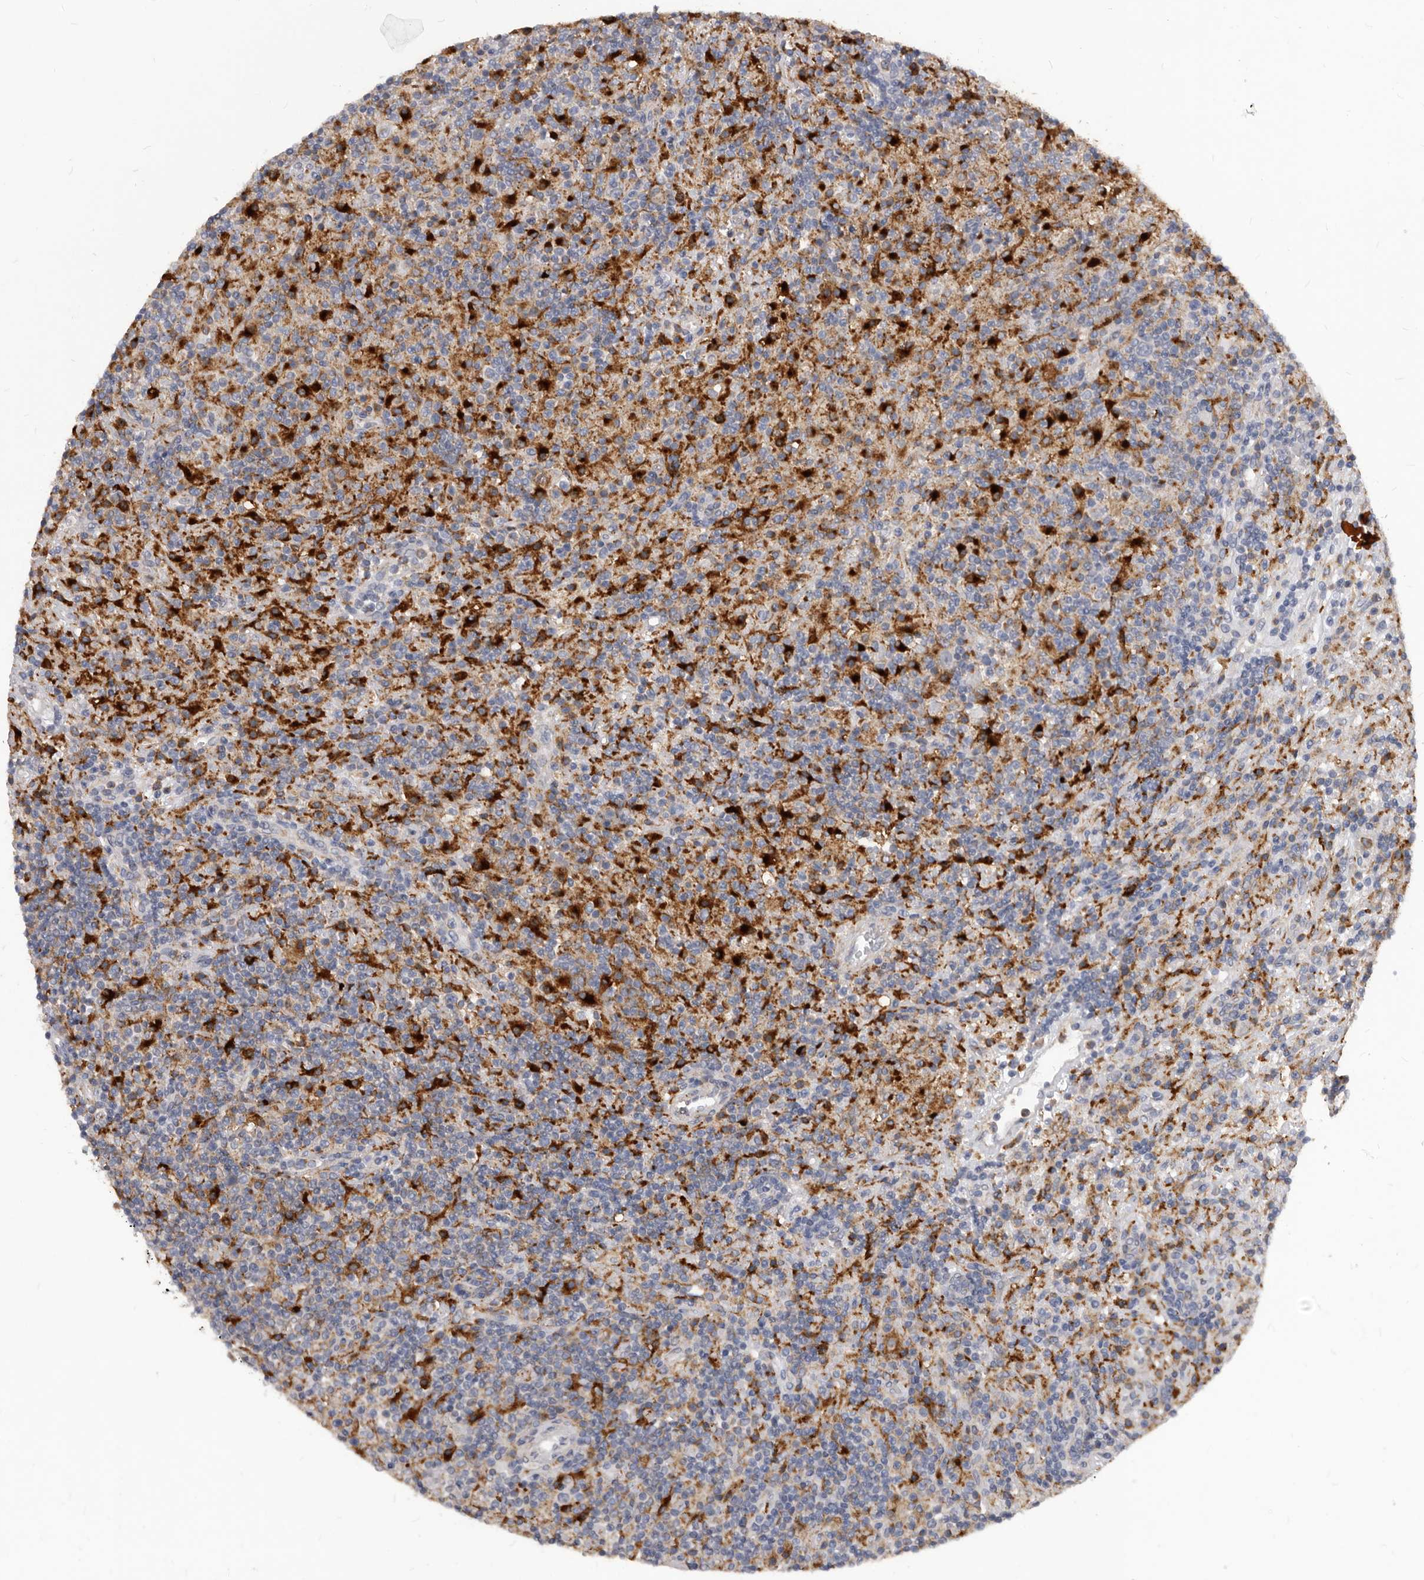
{"staining": {"intensity": "negative", "quantity": "none", "location": "none"}, "tissue": "lymphoma", "cell_type": "Tumor cells", "image_type": "cancer", "snomed": [{"axis": "morphology", "description": "Hodgkin's disease, NOS"}, {"axis": "topography", "description": "Lymph node"}], "caption": "Protein analysis of Hodgkin's disease reveals no significant staining in tumor cells.", "gene": "PI4K2A", "patient": {"sex": "male", "age": 70}}